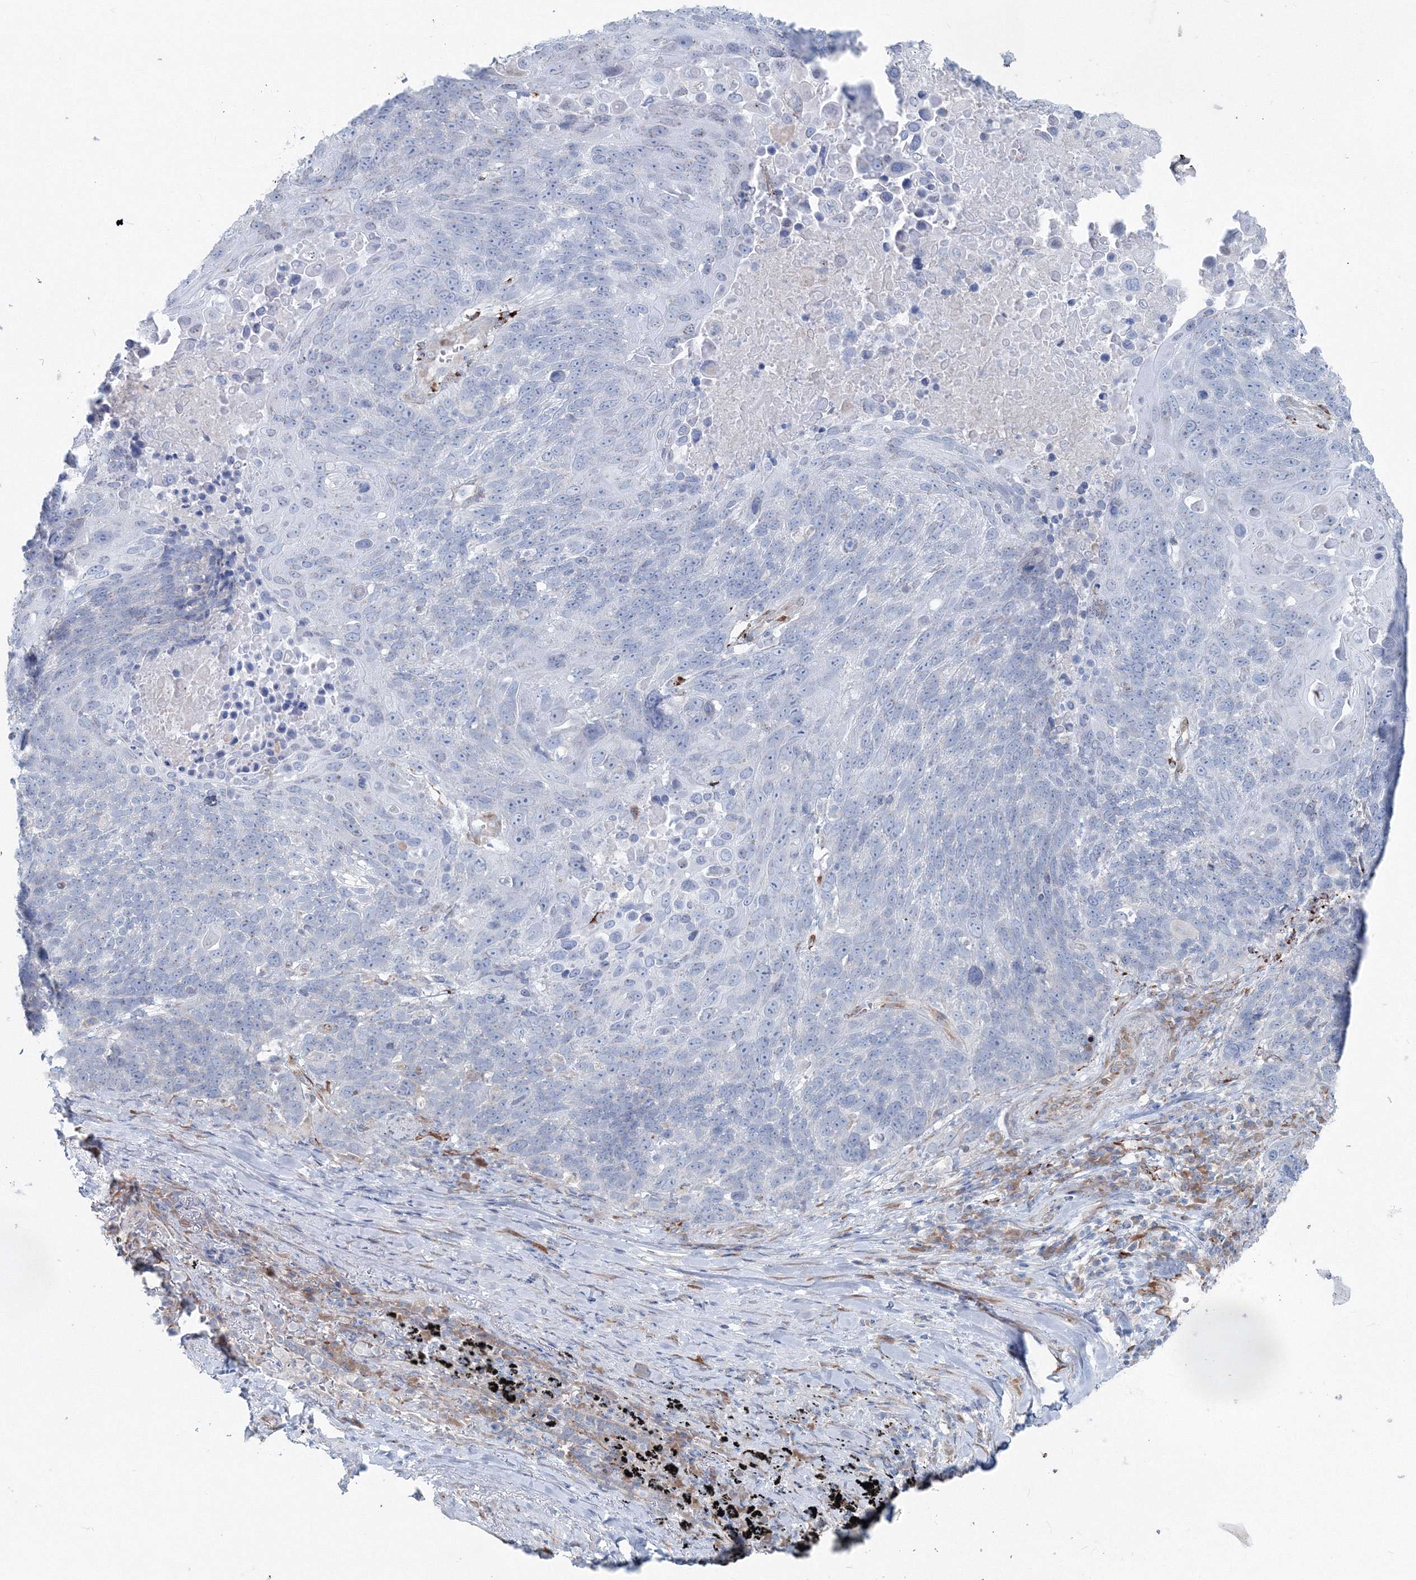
{"staining": {"intensity": "negative", "quantity": "none", "location": "none"}, "tissue": "lung cancer", "cell_type": "Tumor cells", "image_type": "cancer", "snomed": [{"axis": "morphology", "description": "Squamous cell carcinoma, NOS"}, {"axis": "topography", "description": "Lung"}], "caption": "Tumor cells are negative for brown protein staining in lung cancer.", "gene": "RCN1", "patient": {"sex": "male", "age": 66}}